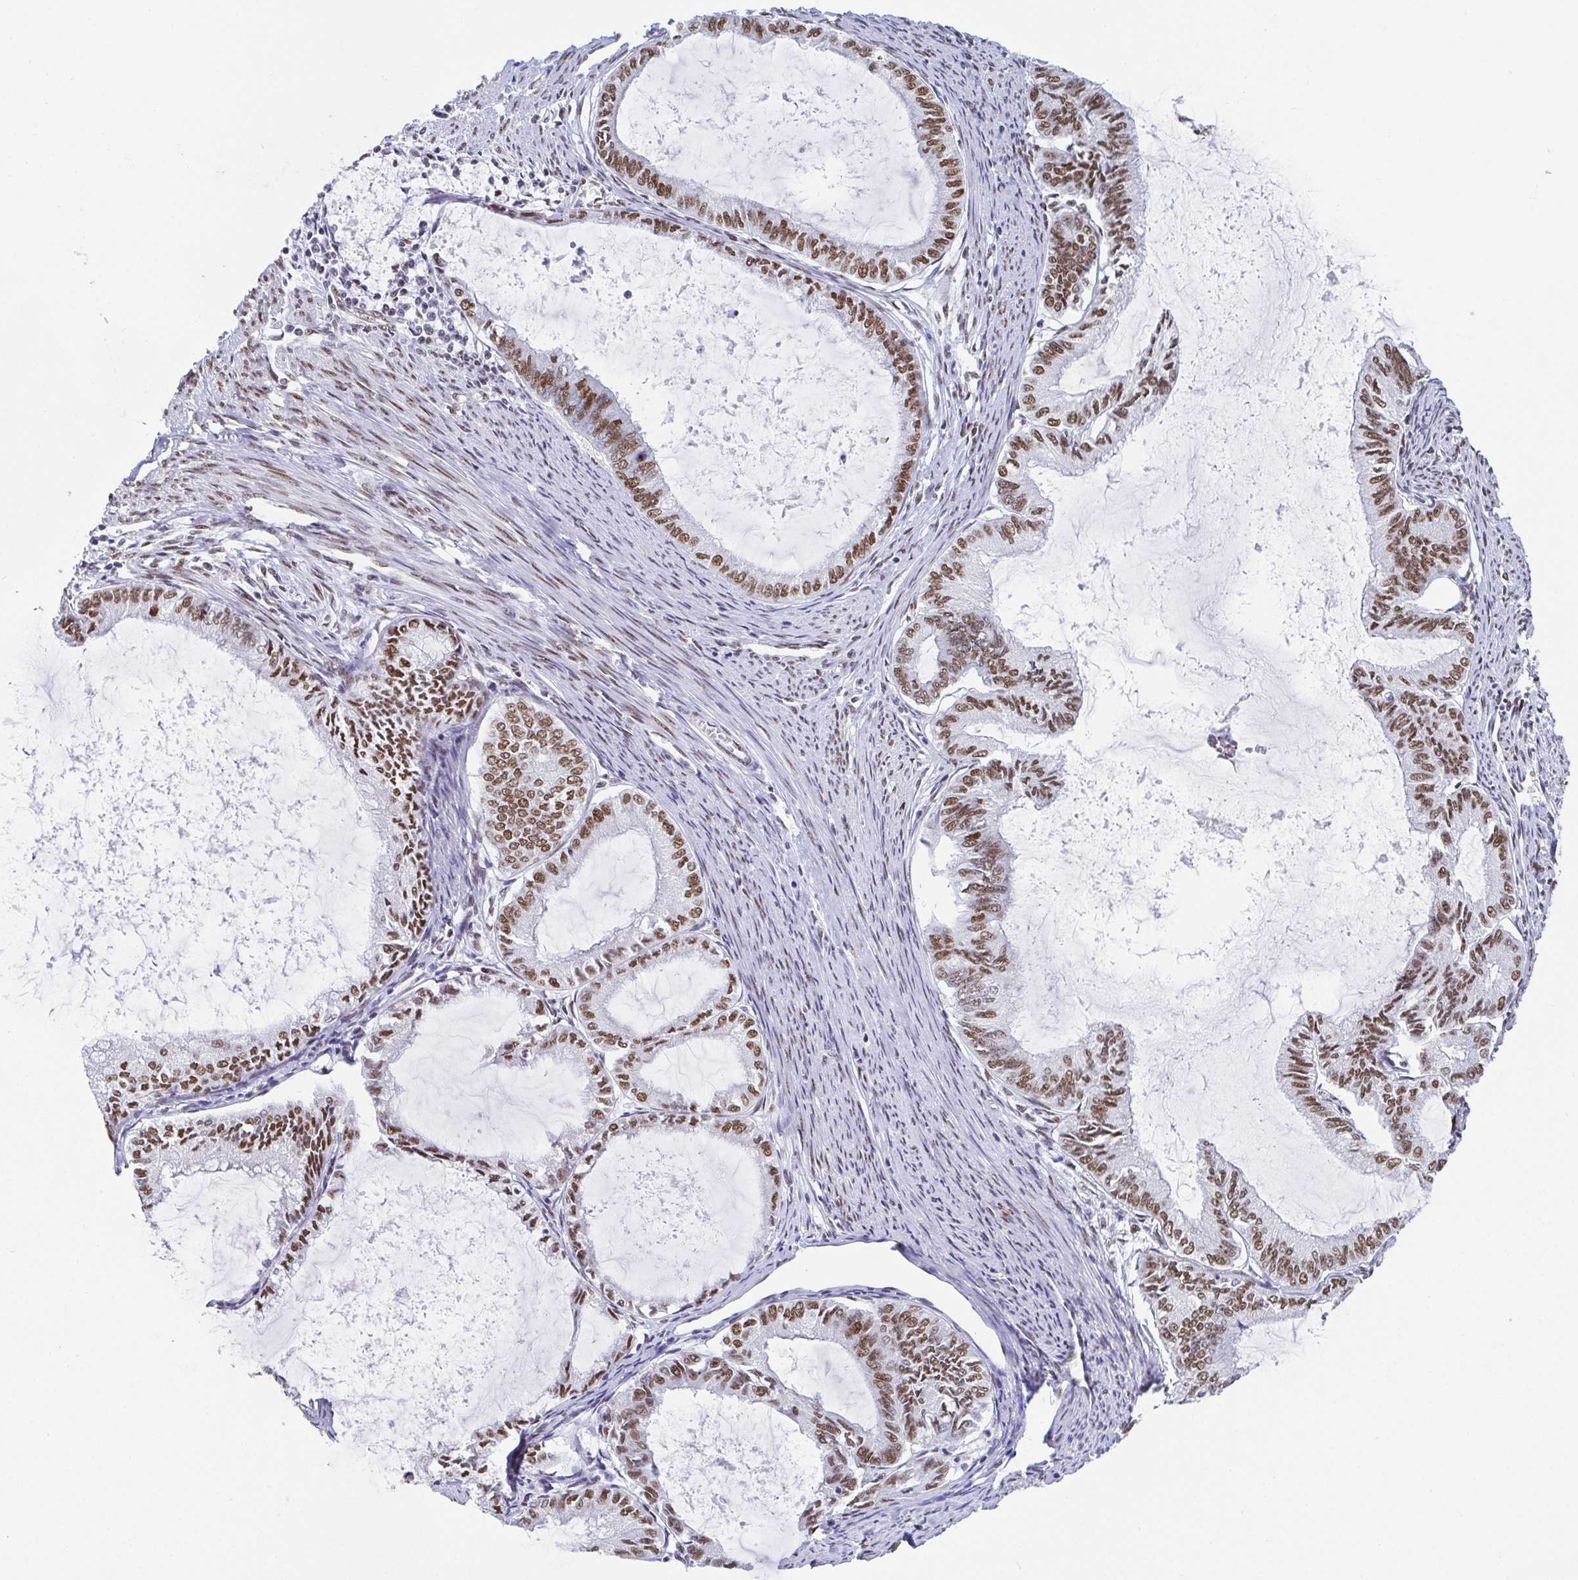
{"staining": {"intensity": "moderate", "quantity": ">75%", "location": "nuclear"}, "tissue": "endometrial cancer", "cell_type": "Tumor cells", "image_type": "cancer", "snomed": [{"axis": "morphology", "description": "Adenocarcinoma, NOS"}, {"axis": "topography", "description": "Endometrium"}], "caption": "An immunohistochemistry photomicrograph of neoplastic tissue is shown. Protein staining in brown shows moderate nuclear positivity in endometrial cancer within tumor cells.", "gene": "SLC7A10", "patient": {"sex": "female", "age": 86}}